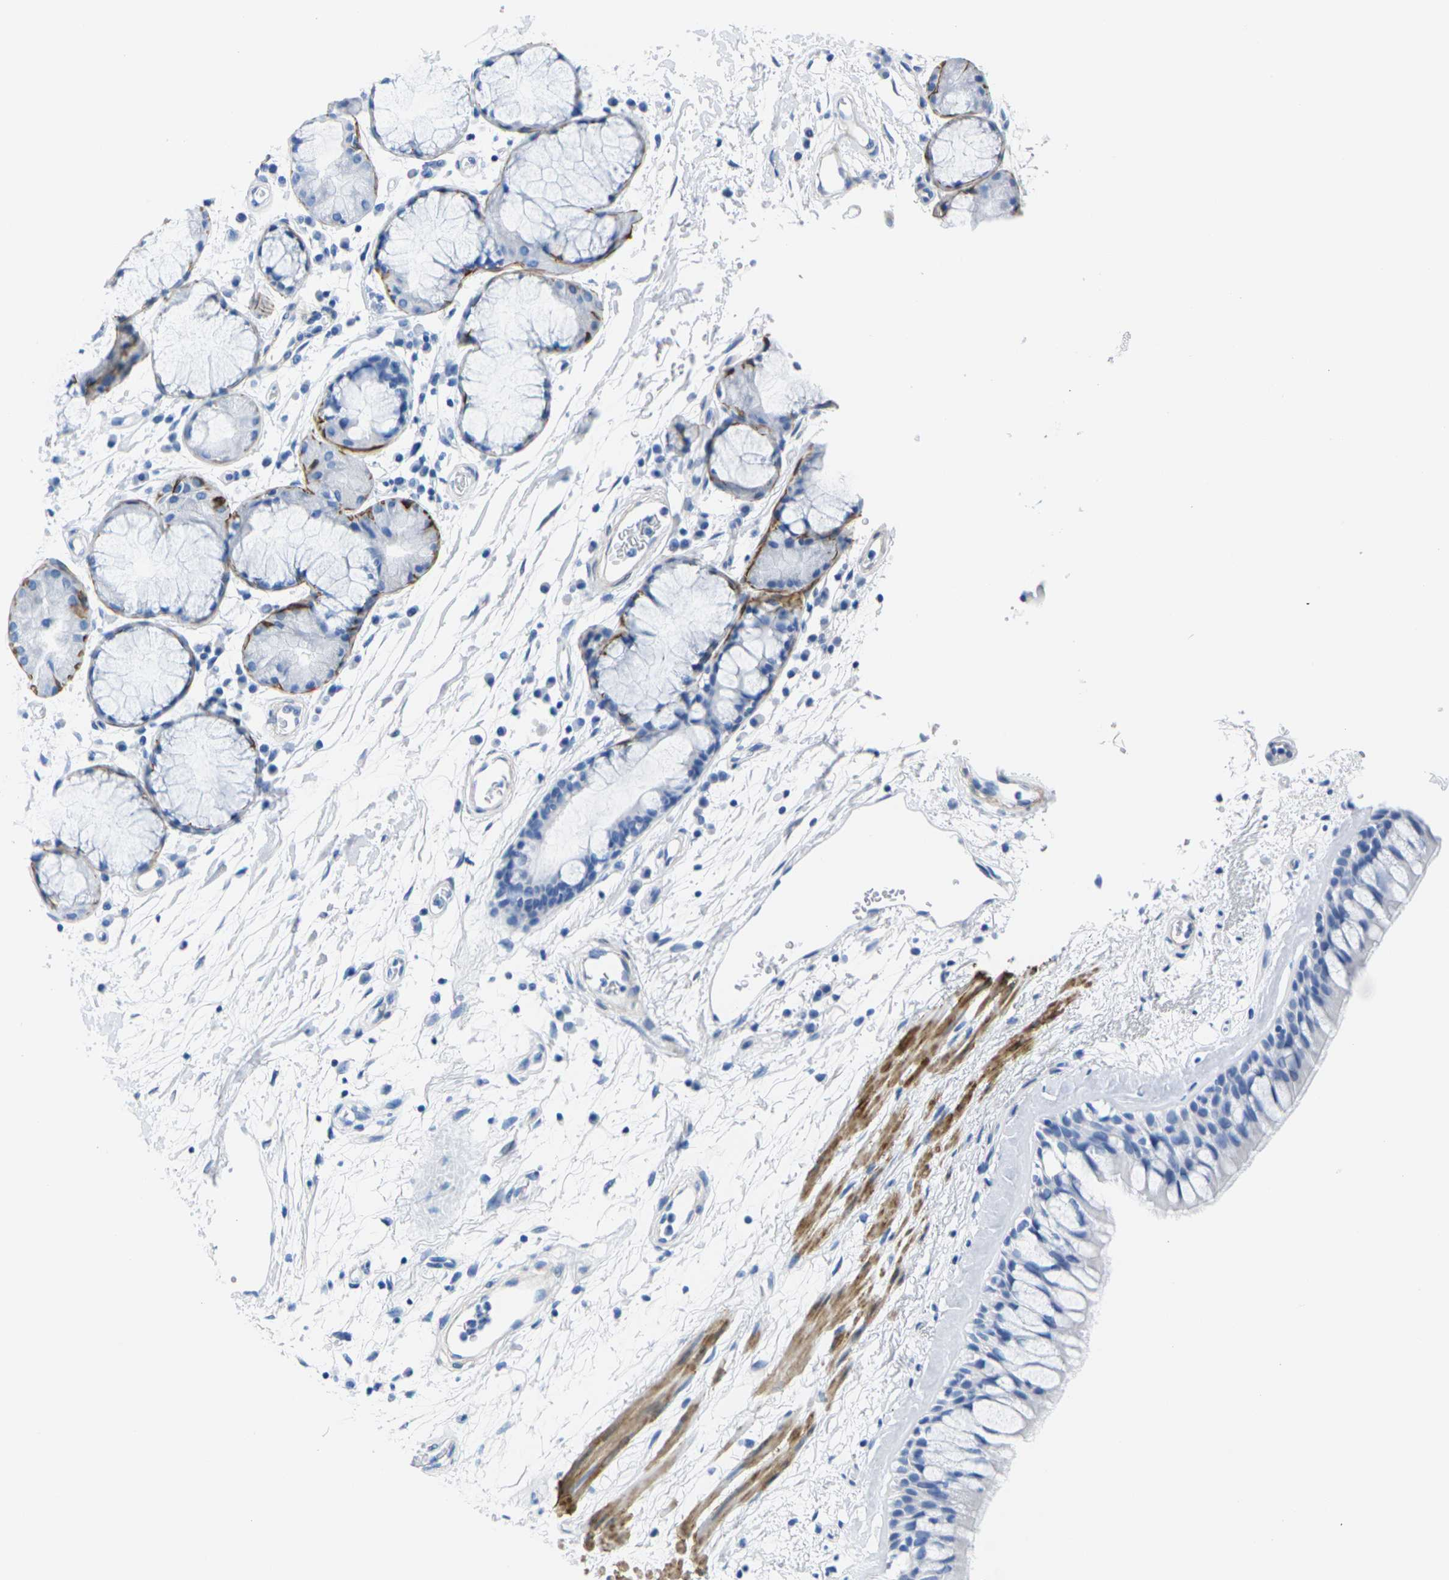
{"staining": {"intensity": "negative", "quantity": "none", "location": "none"}, "tissue": "bronchus", "cell_type": "Respiratory epithelial cells", "image_type": "normal", "snomed": [{"axis": "morphology", "description": "Normal tissue, NOS"}, {"axis": "morphology", "description": "Adenocarcinoma, NOS"}, {"axis": "topography", "description": "Bronchus"}, {"axis": "topography", "description": "Lung"}], "caption": "This image is of unremarkable bronchus stained with immunohistochemistry to label a protein in brown with the nuclei are counter-stained blue. There is no positivity in respiratory epithelial cells.", "gene": "CNN1", "patient": {"sex": "female", "age": 54}}